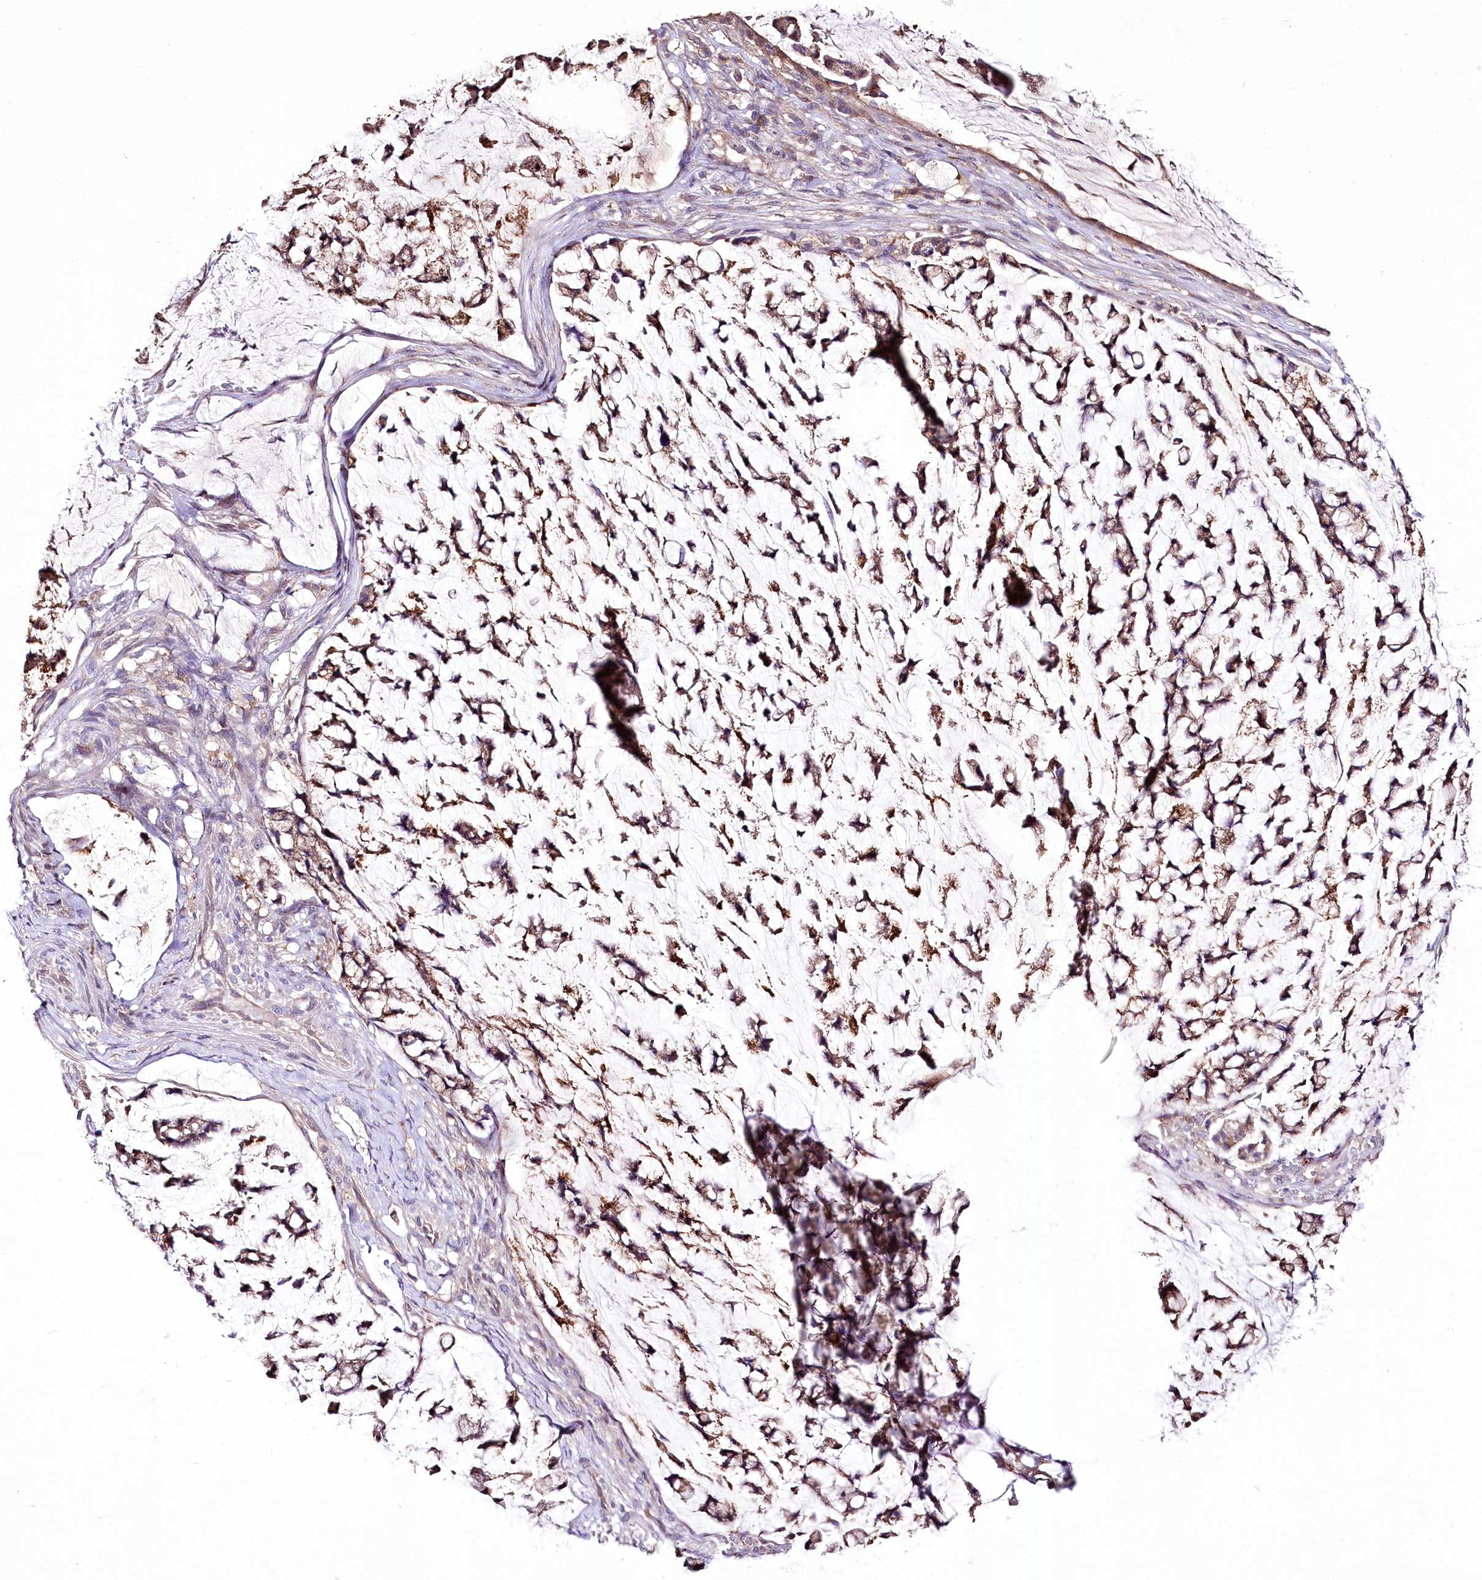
{"staining": {"intensity": "moderate", "quantity": "25%-75%", "location": "cytoplasmic/membranous"}, "tissue": "stomach cancer", "cell_type": "Tumor cells", "image_type": "cancer", "snomed": [{"axis": "morphology", "description": "Adenocarcinoma, NOS"}, {"axis": "topography", "description": "Stomach, lower"}], "caption": "Stomach cancer tissue displays moderate cytoplasmic/membranous positivity in approximately 25%-75% of tumor cells, visualized by immunohistochemistry.", "gene": "UGP2", "patient": {"sex": "male", "age": 67}}